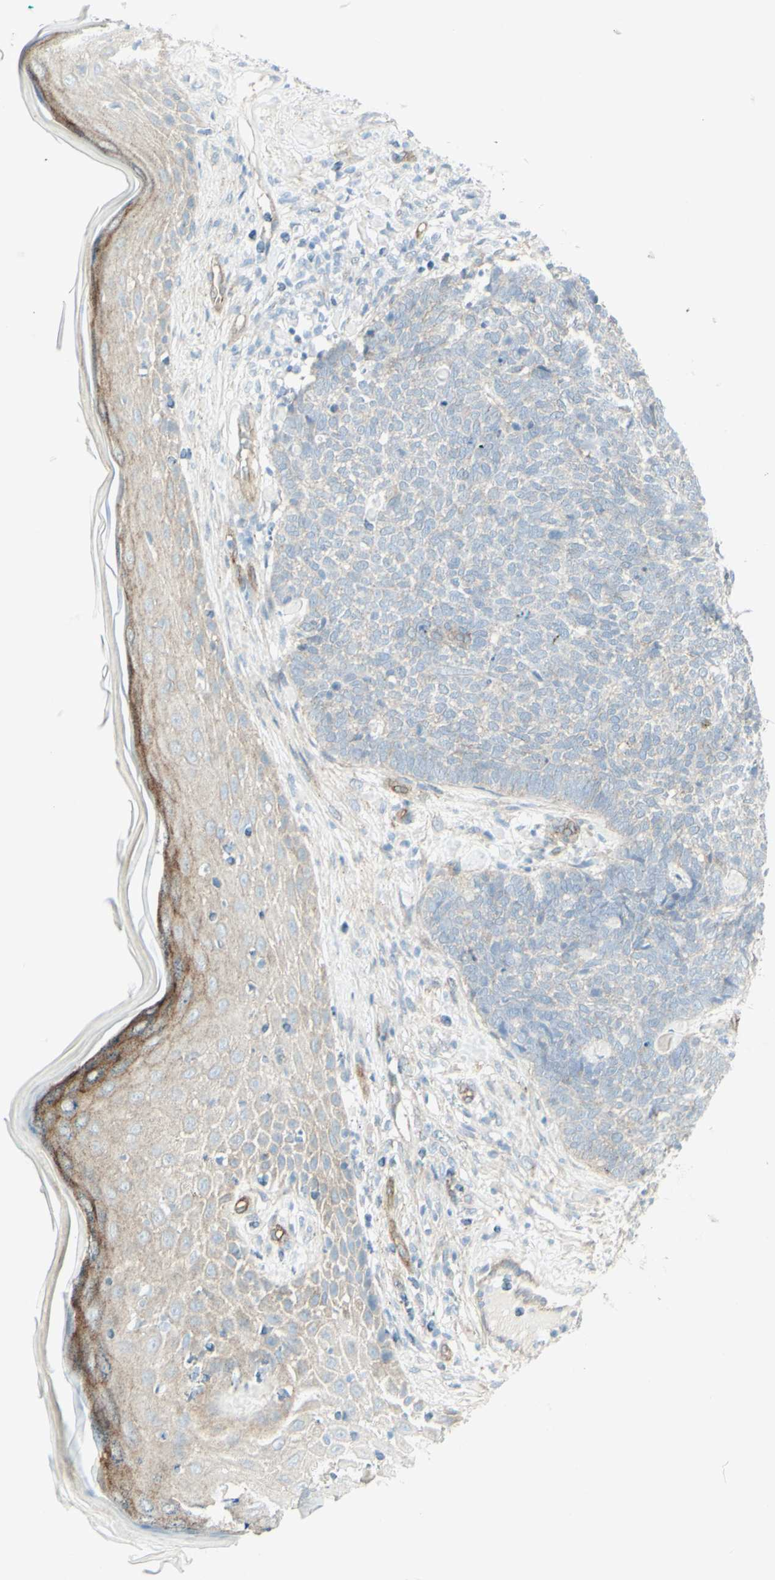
{"staining": {"intensity": "negative", "quantity": "none", "location": "none"}, "tissue": "skin cancer", "cell_type": "Tumor cells", "image_type": "cancer", "snomed": [{"axis": "morphology", "description": "Basal cell carcinoma"}, {"axis": "topography", "description": "Skin"}], "caption": "DAB (3,3'-diaminobenzidine) immunohistochemical staining of basal cell carcinoma (skin) demonstrates no significant expression in tumor cells.", "gene": "MYO6", "patient": {"sex": "female", "age": 84}}